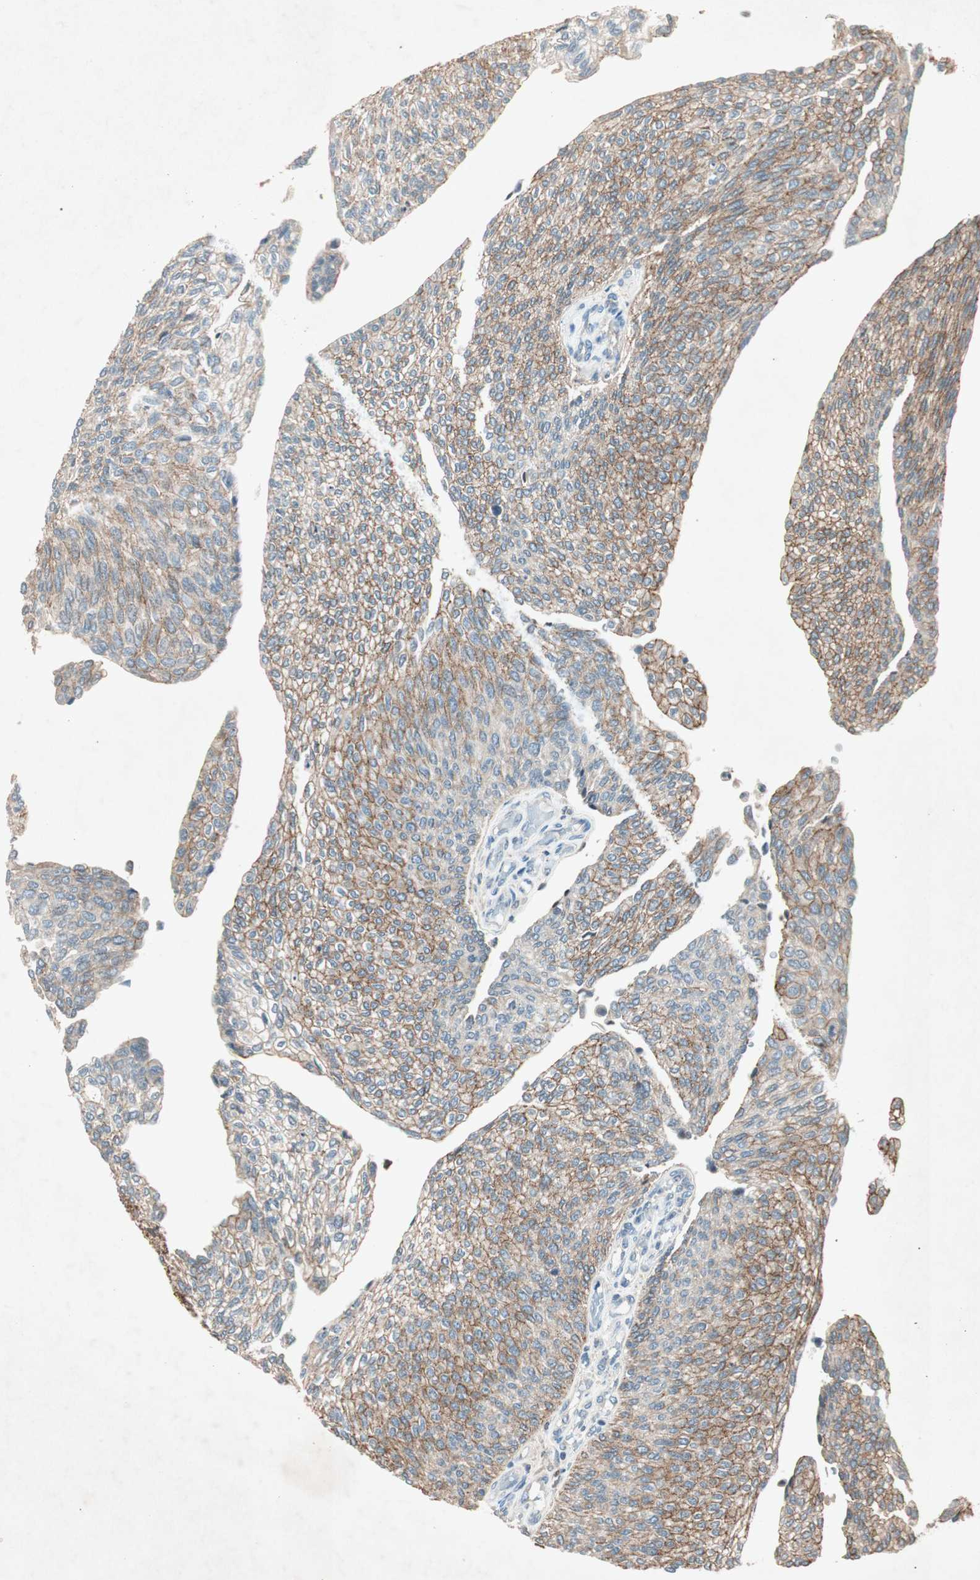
{"staining": {"intensity": "moderate", "quantity": ">75%", "location": "cytoplasmic/membranous"}, "tissue": "urothelial cancer", "cell_type": "Tumor cells", "image_type": "cancer", "snomed": [{"axis": "morphology", "description": "Urothelial carcinoma, Low grade"}, {"axis": "topography", "description": "Urinary bladder"}], "caption": "A medium amount of moderate cytoplasmic/membranous expression is identified in about >75% of tumor cells in urothelial carcinoma (low-grade) tissue. (DAB (3,3'-diaminobenzidine) IHC, brown staining for protein, blue staining for nuclei).", "gene": "NKAIN1", "patient": {"sex": "female", "age": 79}}